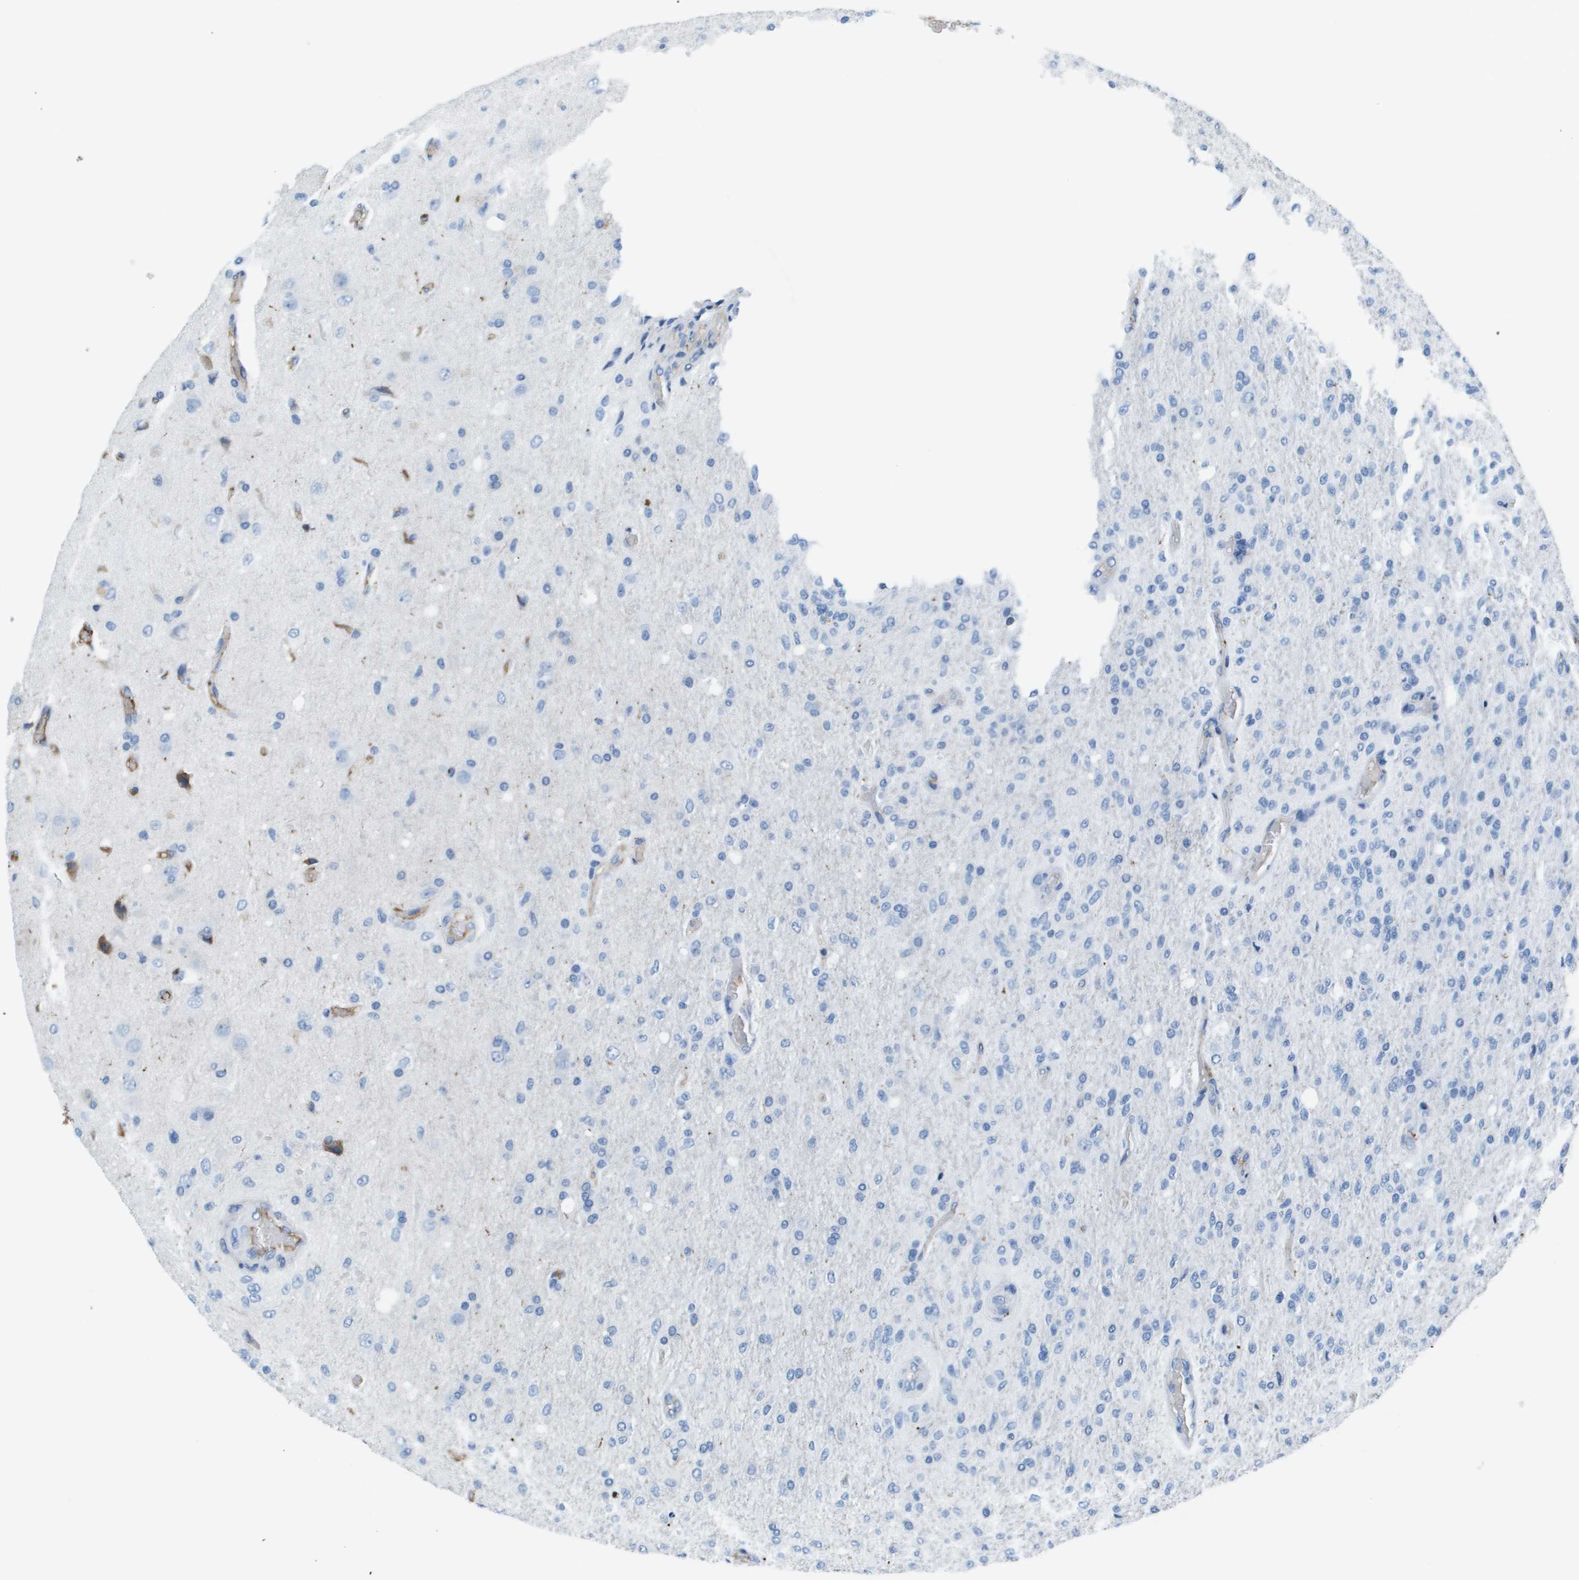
{"staining": {"intensity": "negative", "quantity": "none", "location": "none"}, "tissue": "glioma", "cell_type": "Tumor cells", "image_type": "cancer", "snomed": [{"axis": "morphology", "description": "Normal tissue, NOS"}, {"axis": "morphology", "description": "Glioma, malignant, High grade"}, {"axis": "topography", "description": "Cerebral cortex"}], "caption": "A high-resolution histopathology image shows immunohistochemistry staining of high-grade glioma (malignant), which displays no significant expression in tumor cells.", "gene": "VTN", "patient": {"sex": "male", "age": 77}}